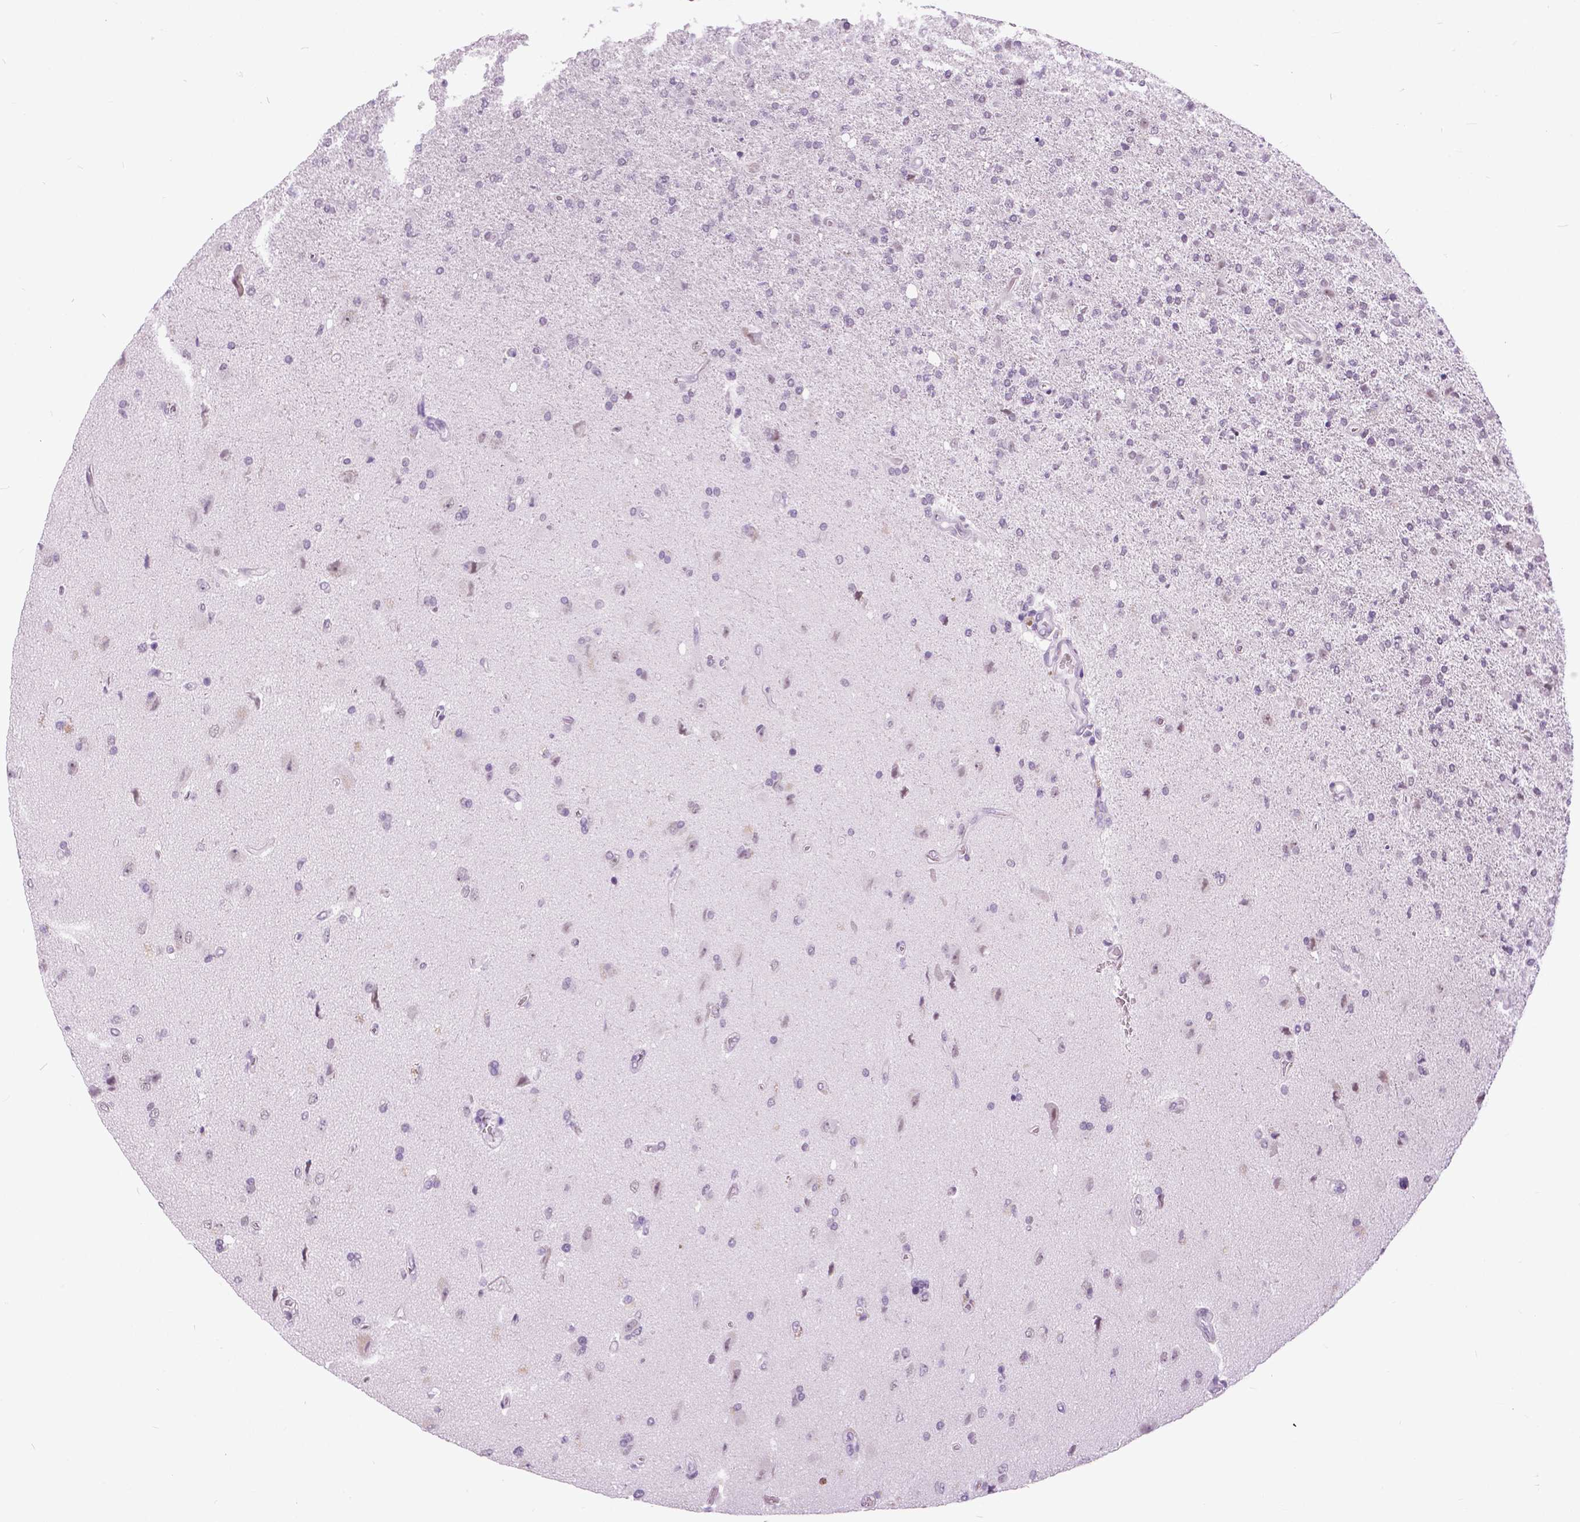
{"staining": {"intensity": "negative", "quantity": "none", "location": "none"}, "tissue": "glioma", "cell_type": "Tumor cells", "image_type": "cancer", "snomed": [{"axis": "morphology", "description": "Glioma, malignant, High grade"}, {"axis": "topography", "description": "Cerebral cortex"}], "caption": "IHC of human malignant glioma (high-grade) displays no positivity in tumor cells.", "gene": "MYOM1", "patient": {"sex": "male", "age": 70}}